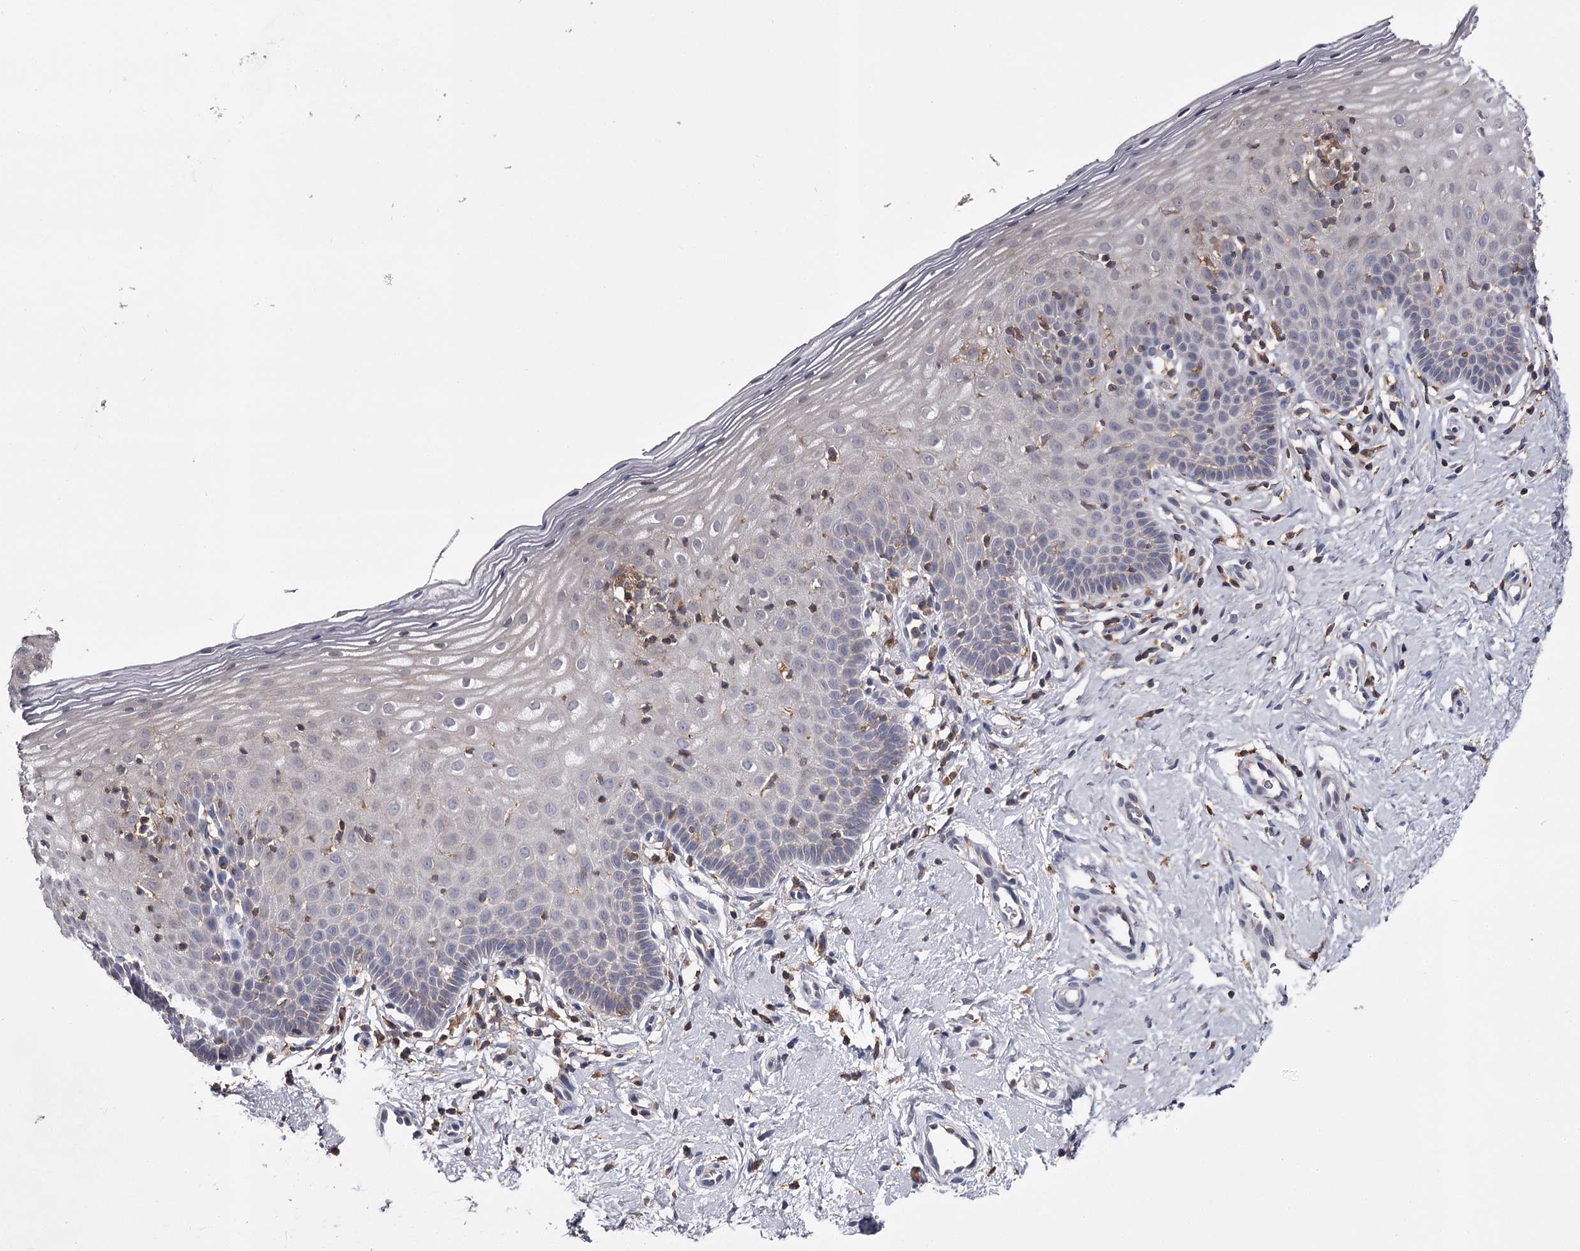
{"staining": {"intensity": "negative", "quantity": "none", "location": "none"}, "tissue": "cervix", "cell_type": "Glandular cells", "image_type": "normal", "snomed": [{"axis": "morphology", "description": "Normal tissue, NOS"}, {"axis": "topography", "description": "Cervix"}], "caption": "High power microscopy image of an IHC histopathology image of normal cervix, revealing no significant positivity in glandular cells.", "gene": "RASSF6", "patient": {"sex": "female", "age": 36}}